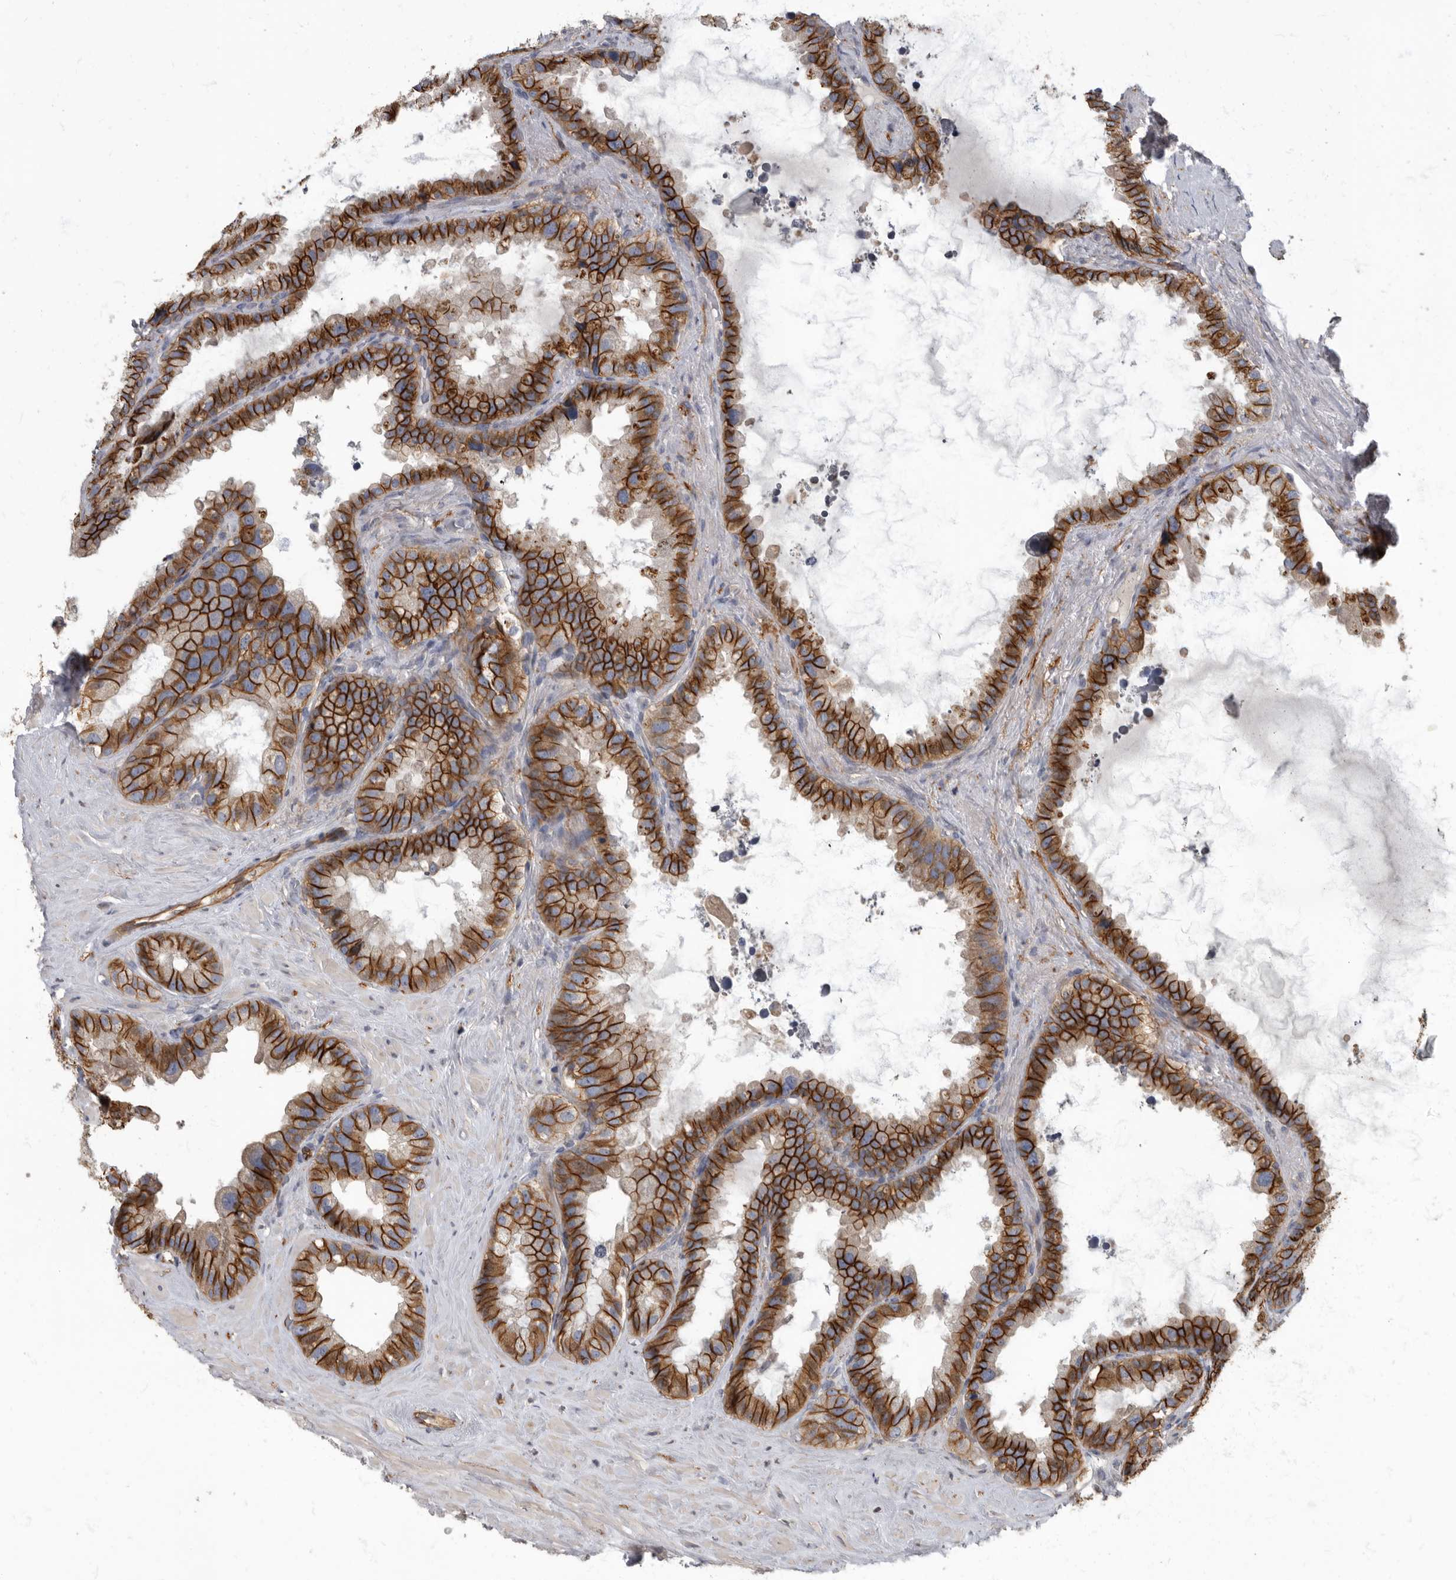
{"staining": {"intensity": "moderate", "quantity": ">75%", "location": "cytoplasmic/membranous"}, "tissue": "seminal vesicle", "cell_type": "Glandular cells", "image_type": "normal", "snomed": [{"axis": "morphology", "description": "Normal tissue, NOS"}, {"axis": "topography", "description": "Seminal veicle"}], "caption": "Brown immunohistochemical staining in normal human seminal vesicle shows moderate cytoplasmic/membranous positivity in approximately >75% of glandular cells. Using DAB (3,3'-diaminobenzidine) (brown) and hematoxylin (blue) stains, captured at high magnification using brightfield microscopy.", "gene": "PDK1", "patient": {"sex": "male", "age": 80}}